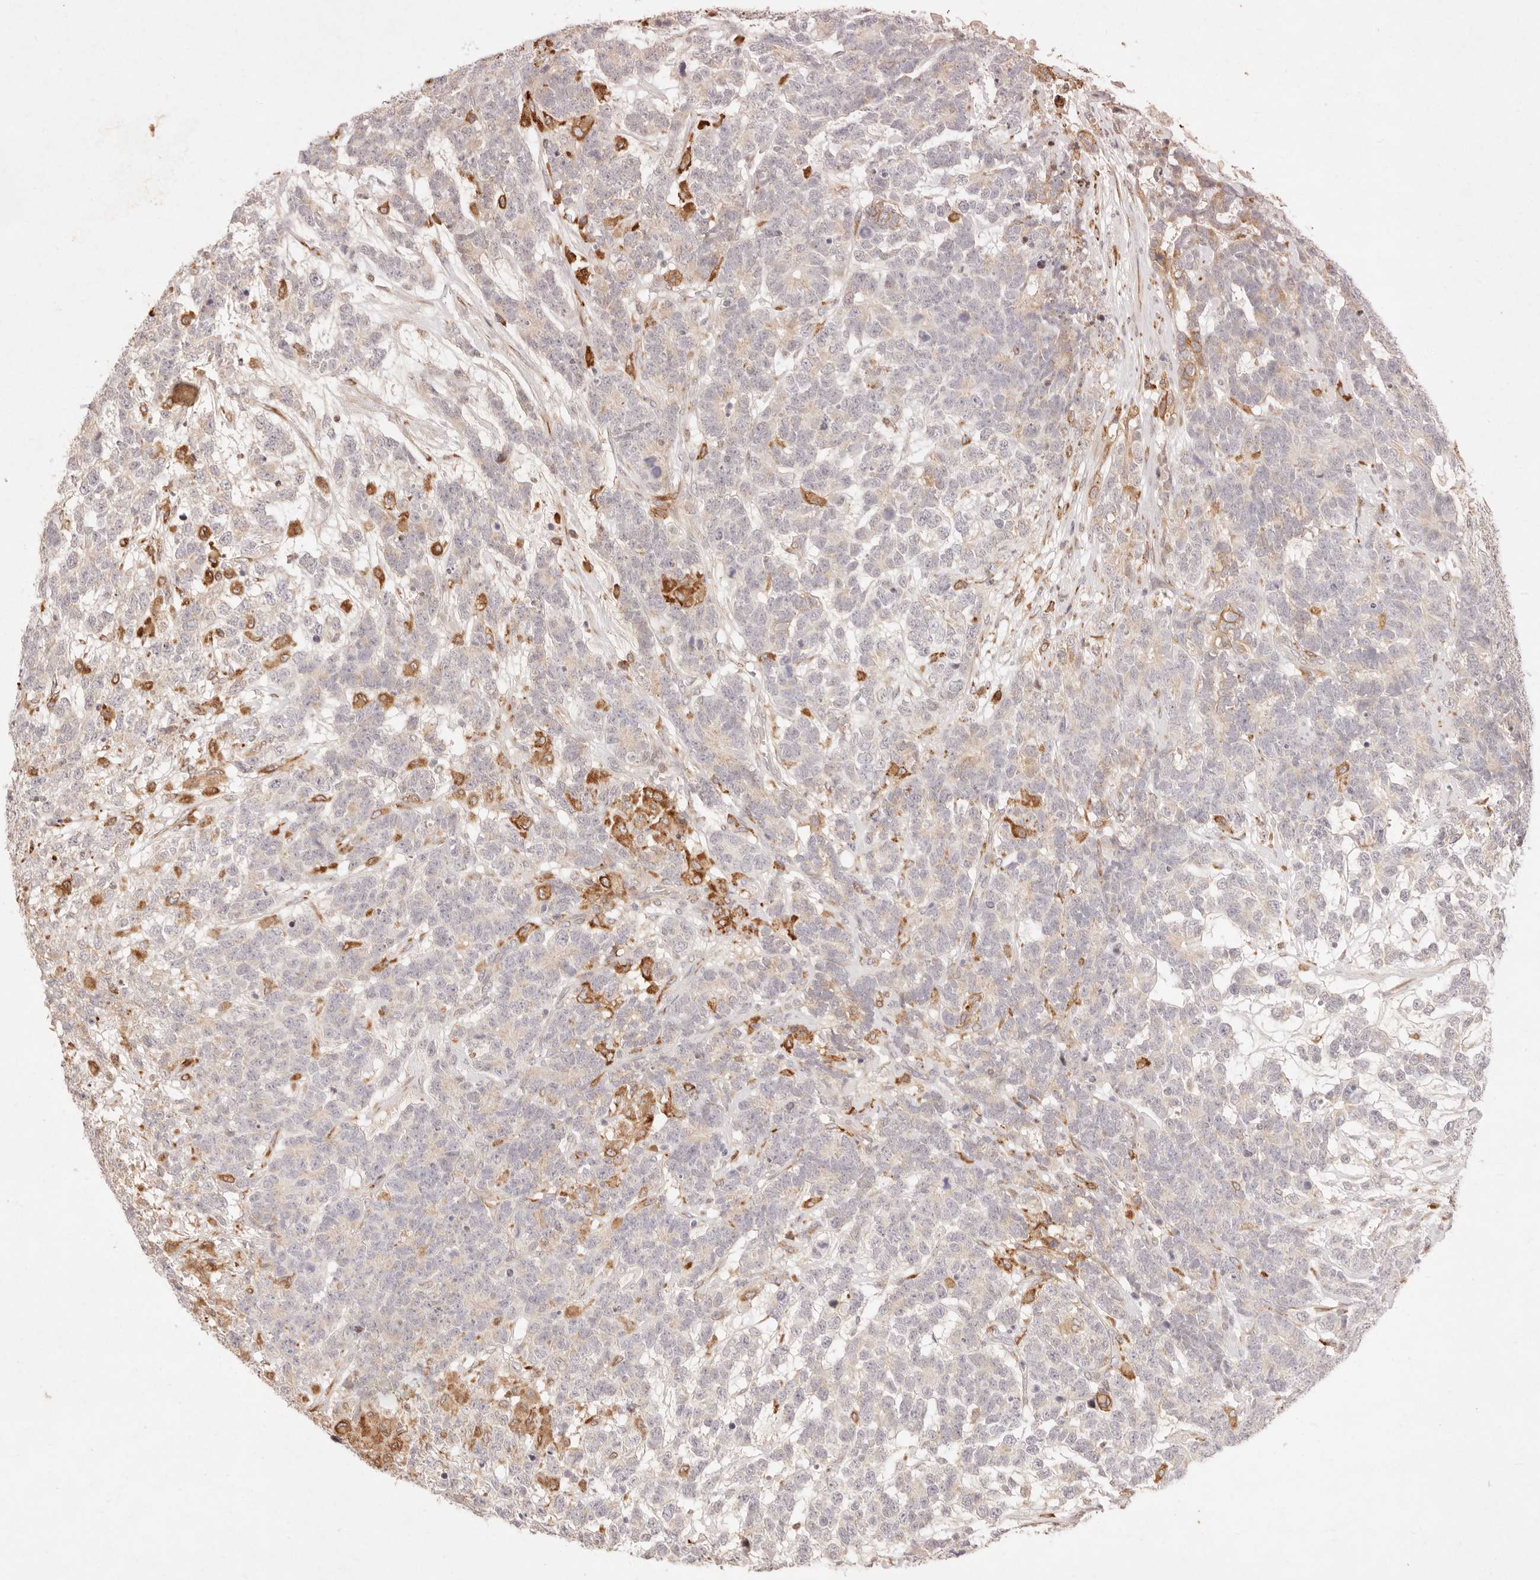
{"staining": {"intensity": "negative", "quantity": "none", "location": "none"}, "tissue": "testis cancer", "cell_type": "Tumor cells", "image_type": "cancer", "snomed": [{"axis": "morphology", "description": "Carcinoma, Embryonal, NOS"}, {"axis": "topography", "description": "Testis"}], "caption": "An IHC photomicrograph of testis cancer (embryonal carcinoma) is shown. There is no staining in tumor cells of testis cancer (embryonal carcinoma).", "gene": "C1orf127", "patient": {"sex": "male", "age": 26}}